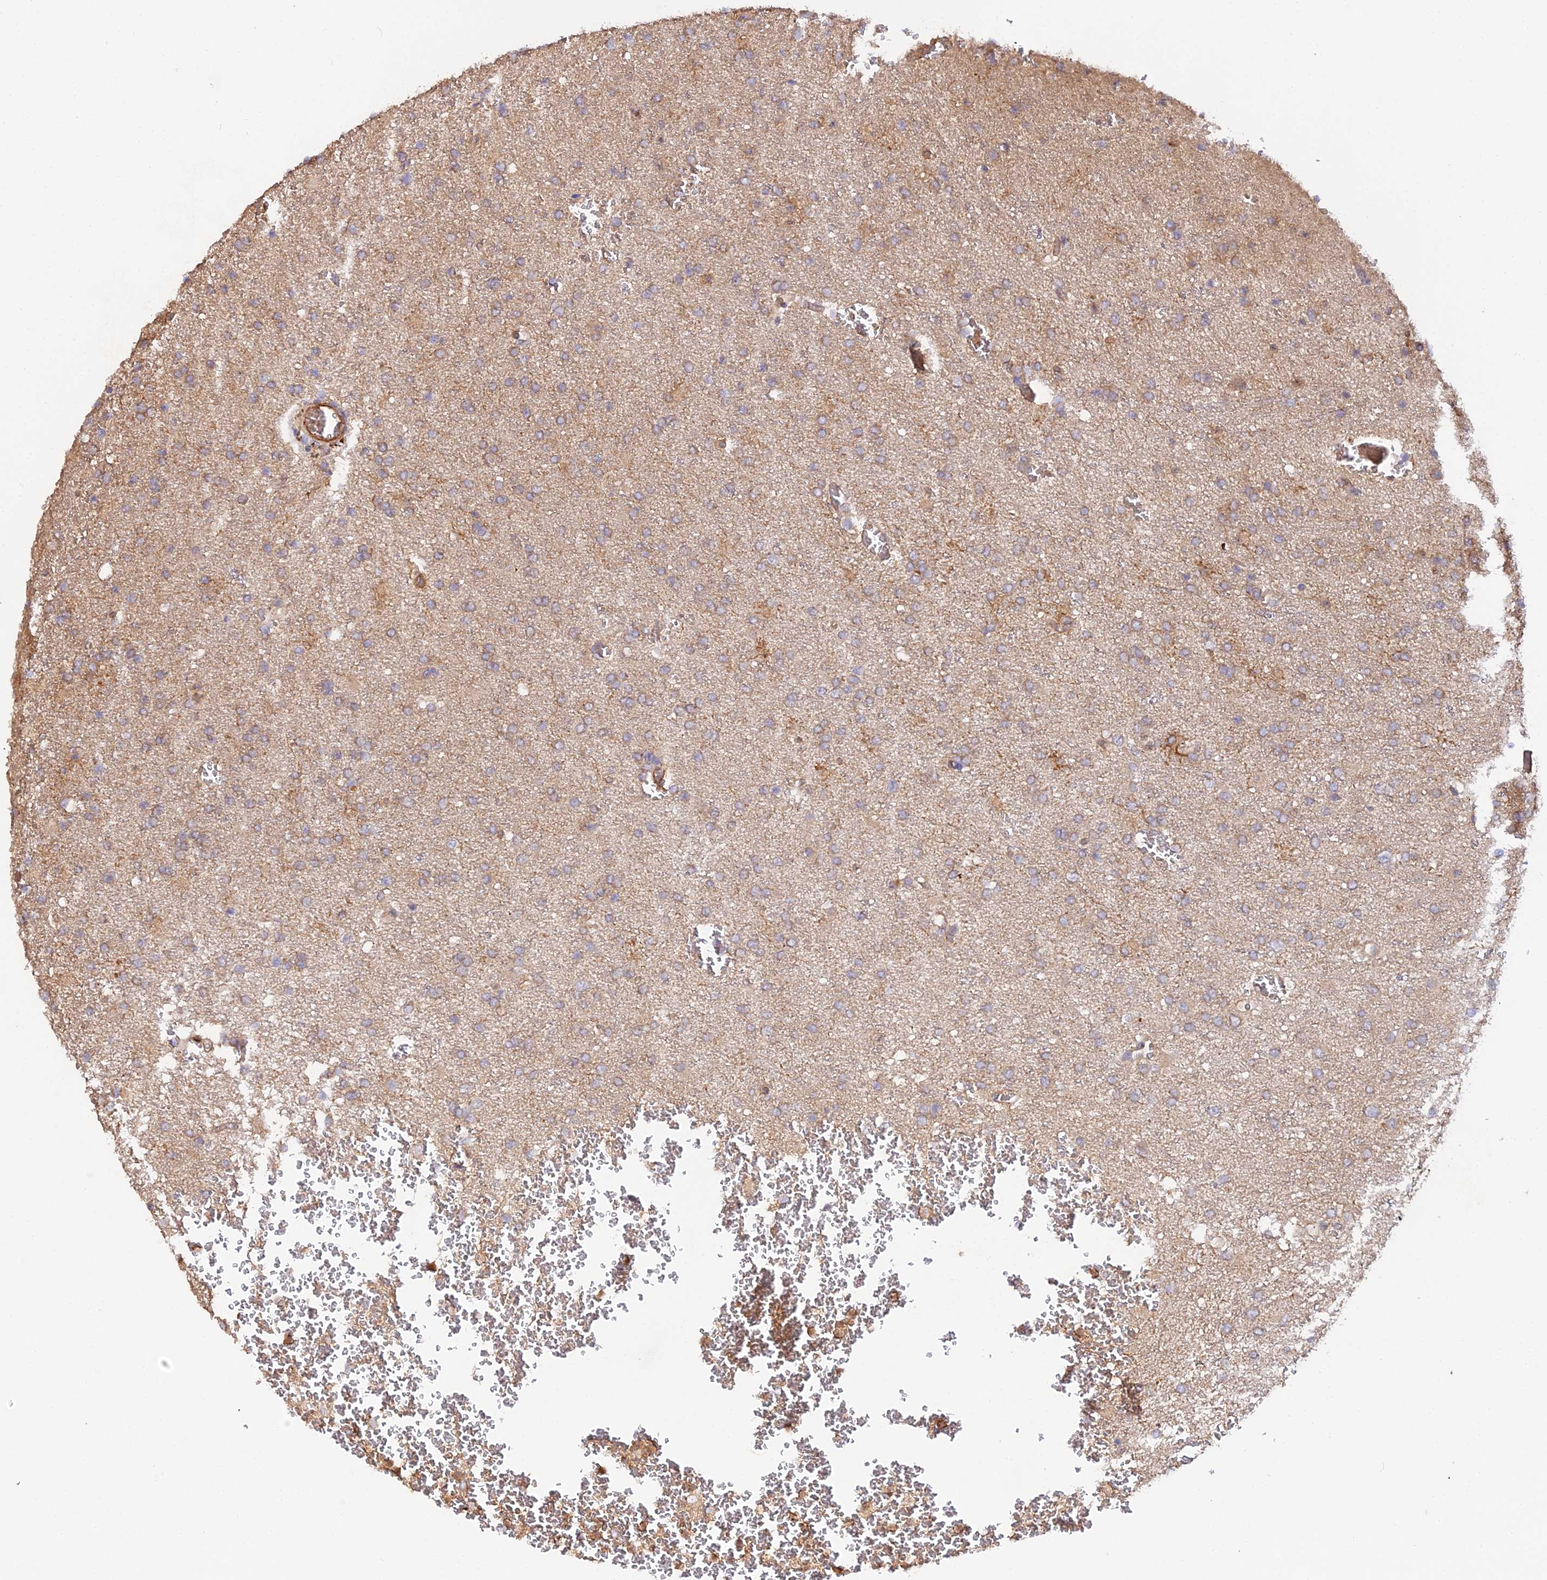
{"staining": {"intensity": "moderate", "quantity": "25%-75%", "location": "cytoplasmic/membranous"}, "tissue": "glioma", "cell_type": "Tumor cells", "image_type": "cancer", "snomed": [{"axis": "morphology", "description": "Glioma, malignant, High grade"}, {"axis": "topography", "description": "Brain"}], "caption": "DAB immunohistochemical staining of malignant glioma (high-grade) demonstrates moderate cytoplasmic/membranous protein positivity in about 25%-75% of tumor cells.", "gene": "TRIM26", "patient": {"sex": "female", "age": 74}}